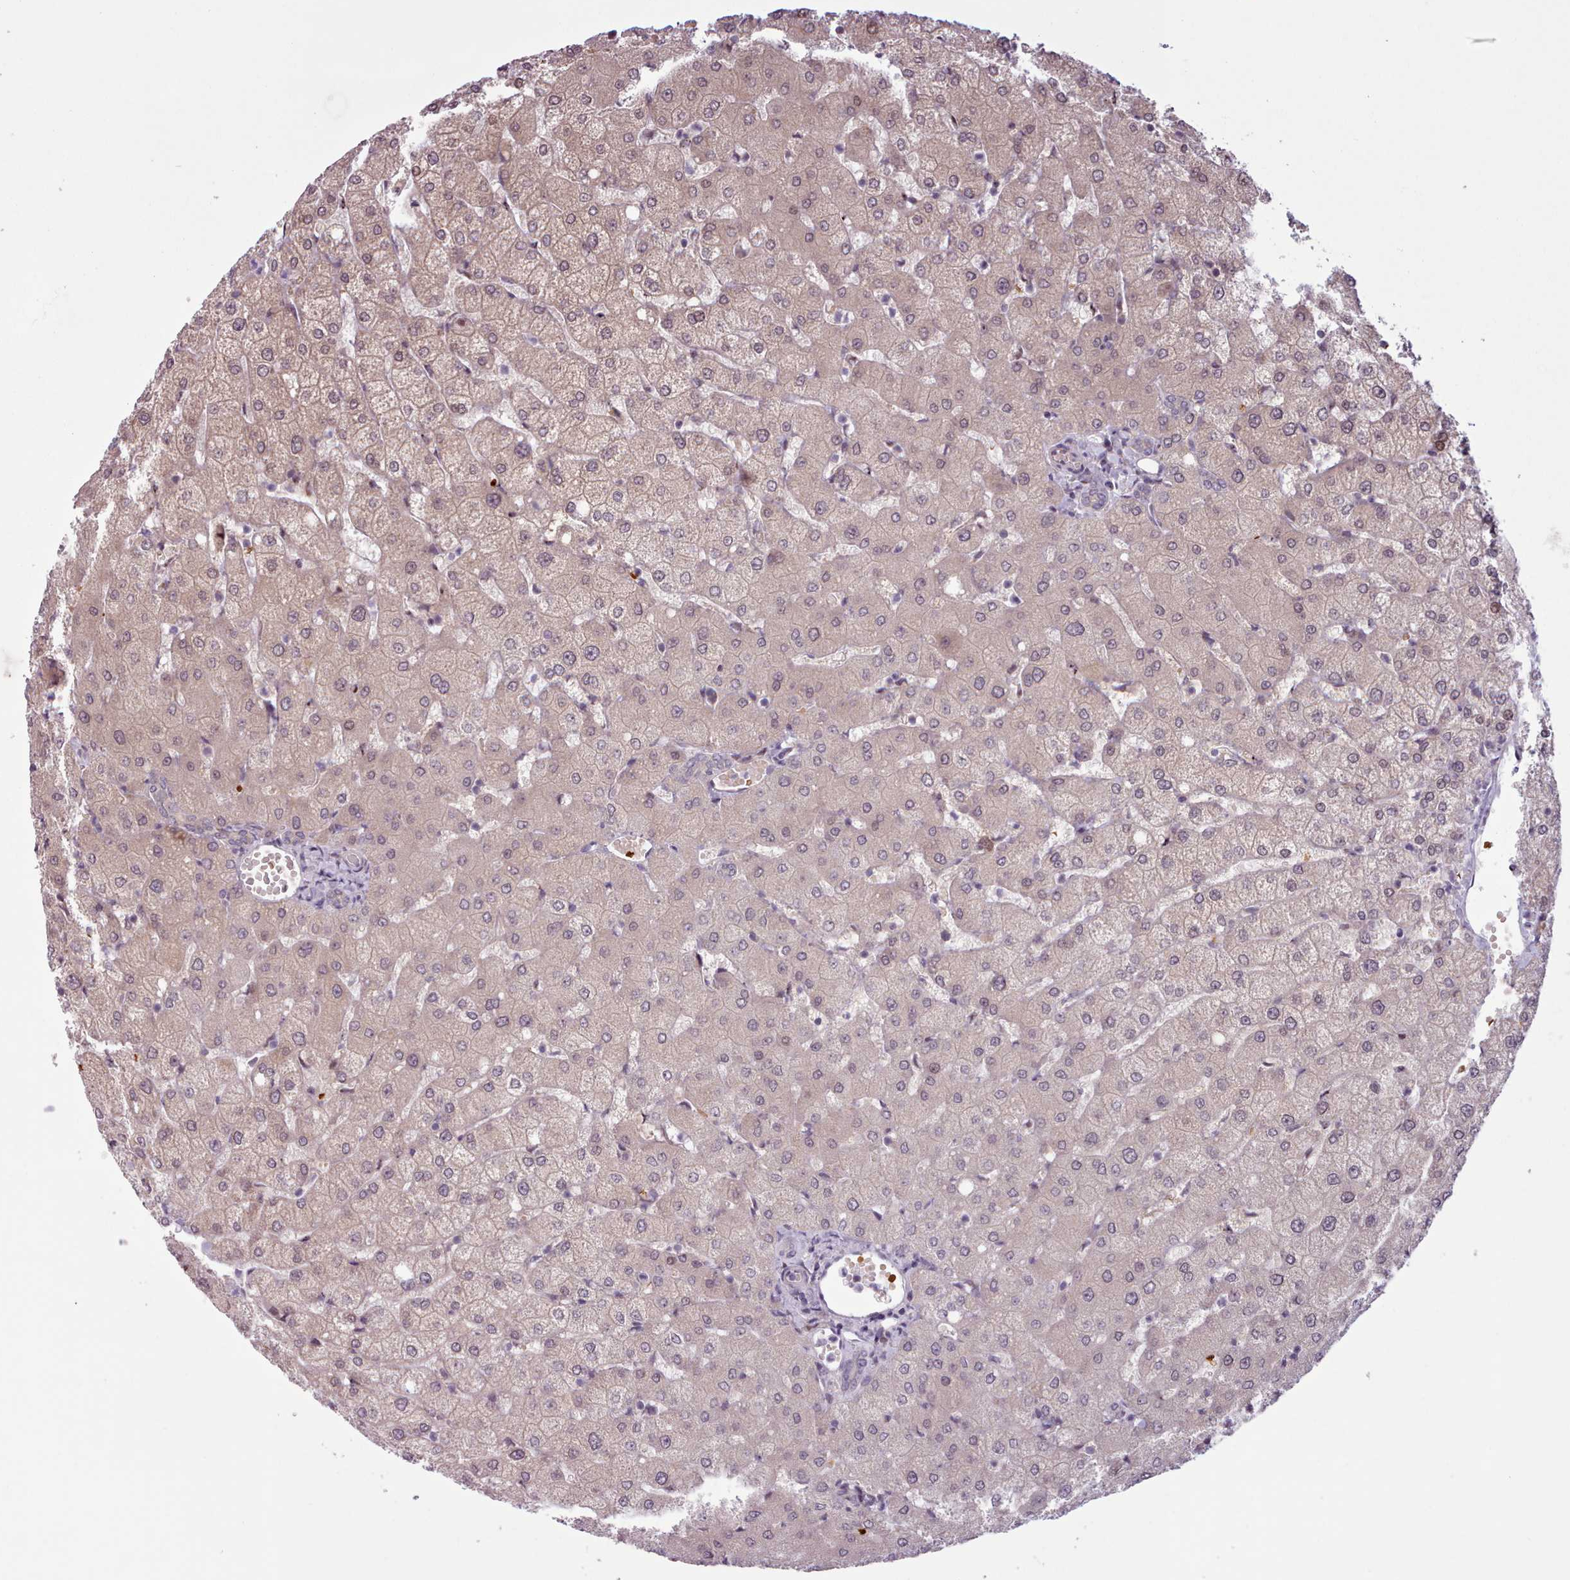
{"staining": {"intensity": "negative", "quantity": "none", "location": "none"}, "tissue": "liver", "cell_type": "Cholangiocytes", "image_type": "normal", "snomed": [{"axis": "morphology", "description": "Normal tissue, NOS"}, {"axis": "topography", "description": "Liver"}], "caption": "A micrograph of human liver is negative for staining in cholangiocytes.", "gene": "KBTBD6", "patient": {"sex": "female", "age": 54}}